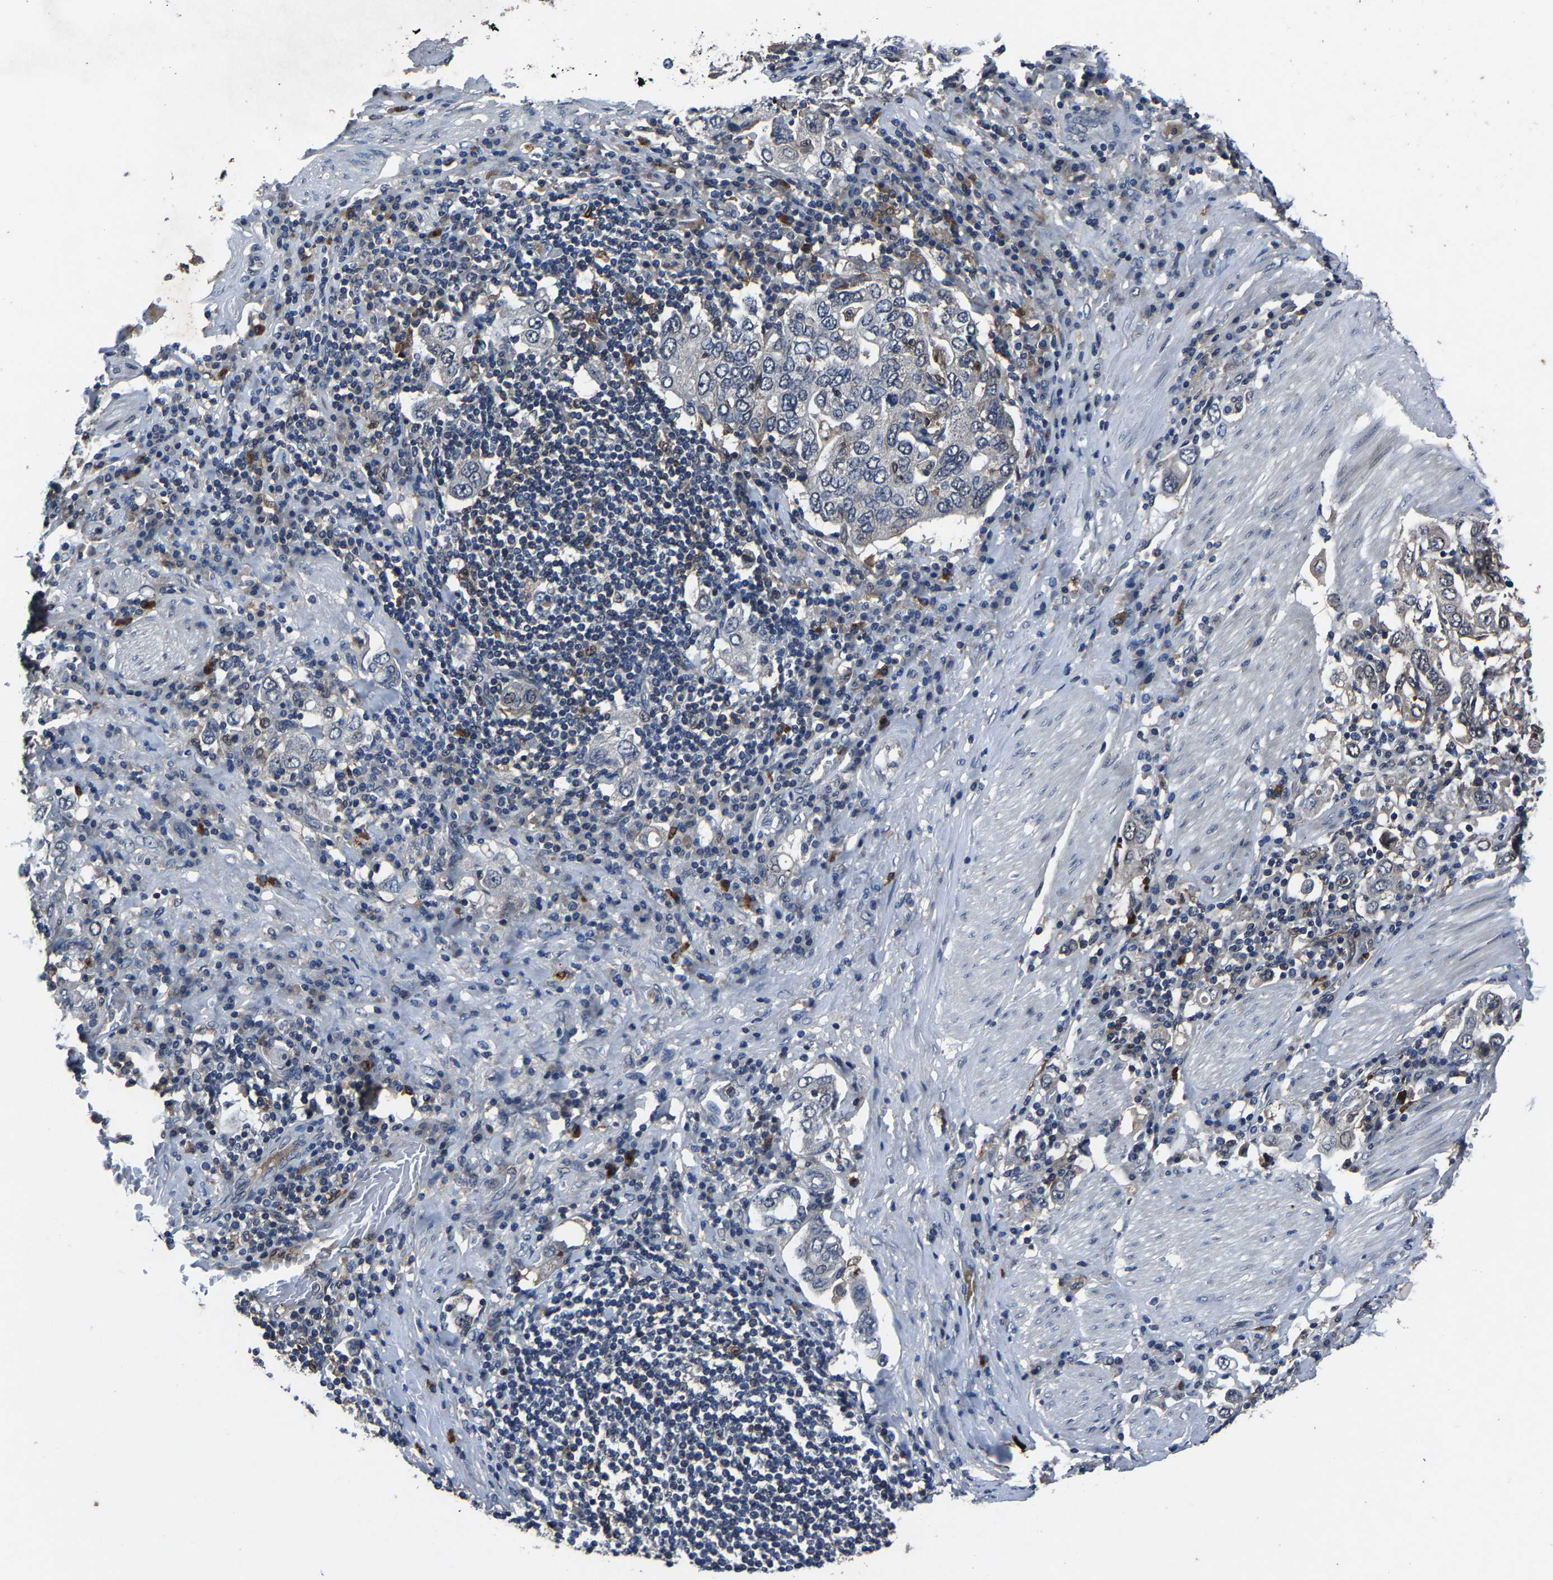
{"staining": {"intensity": "negative", "quantity": "none", "location": "none"}, "tissue": "stomach cancer", "cell_type": "Tumor cells", "image_type": "cancer", "snomed": [{"axis": "morphology", "description": "Adenocarcinoma, NOS"}, {"axis": "topography", "description": "Stomach, upper"}], "caption": "Tumor cells show no significant expression in stomach cancer (adenocarcinoma).", "gene": "PCNX2", "patient": {"sex": "male", "age": 62}}